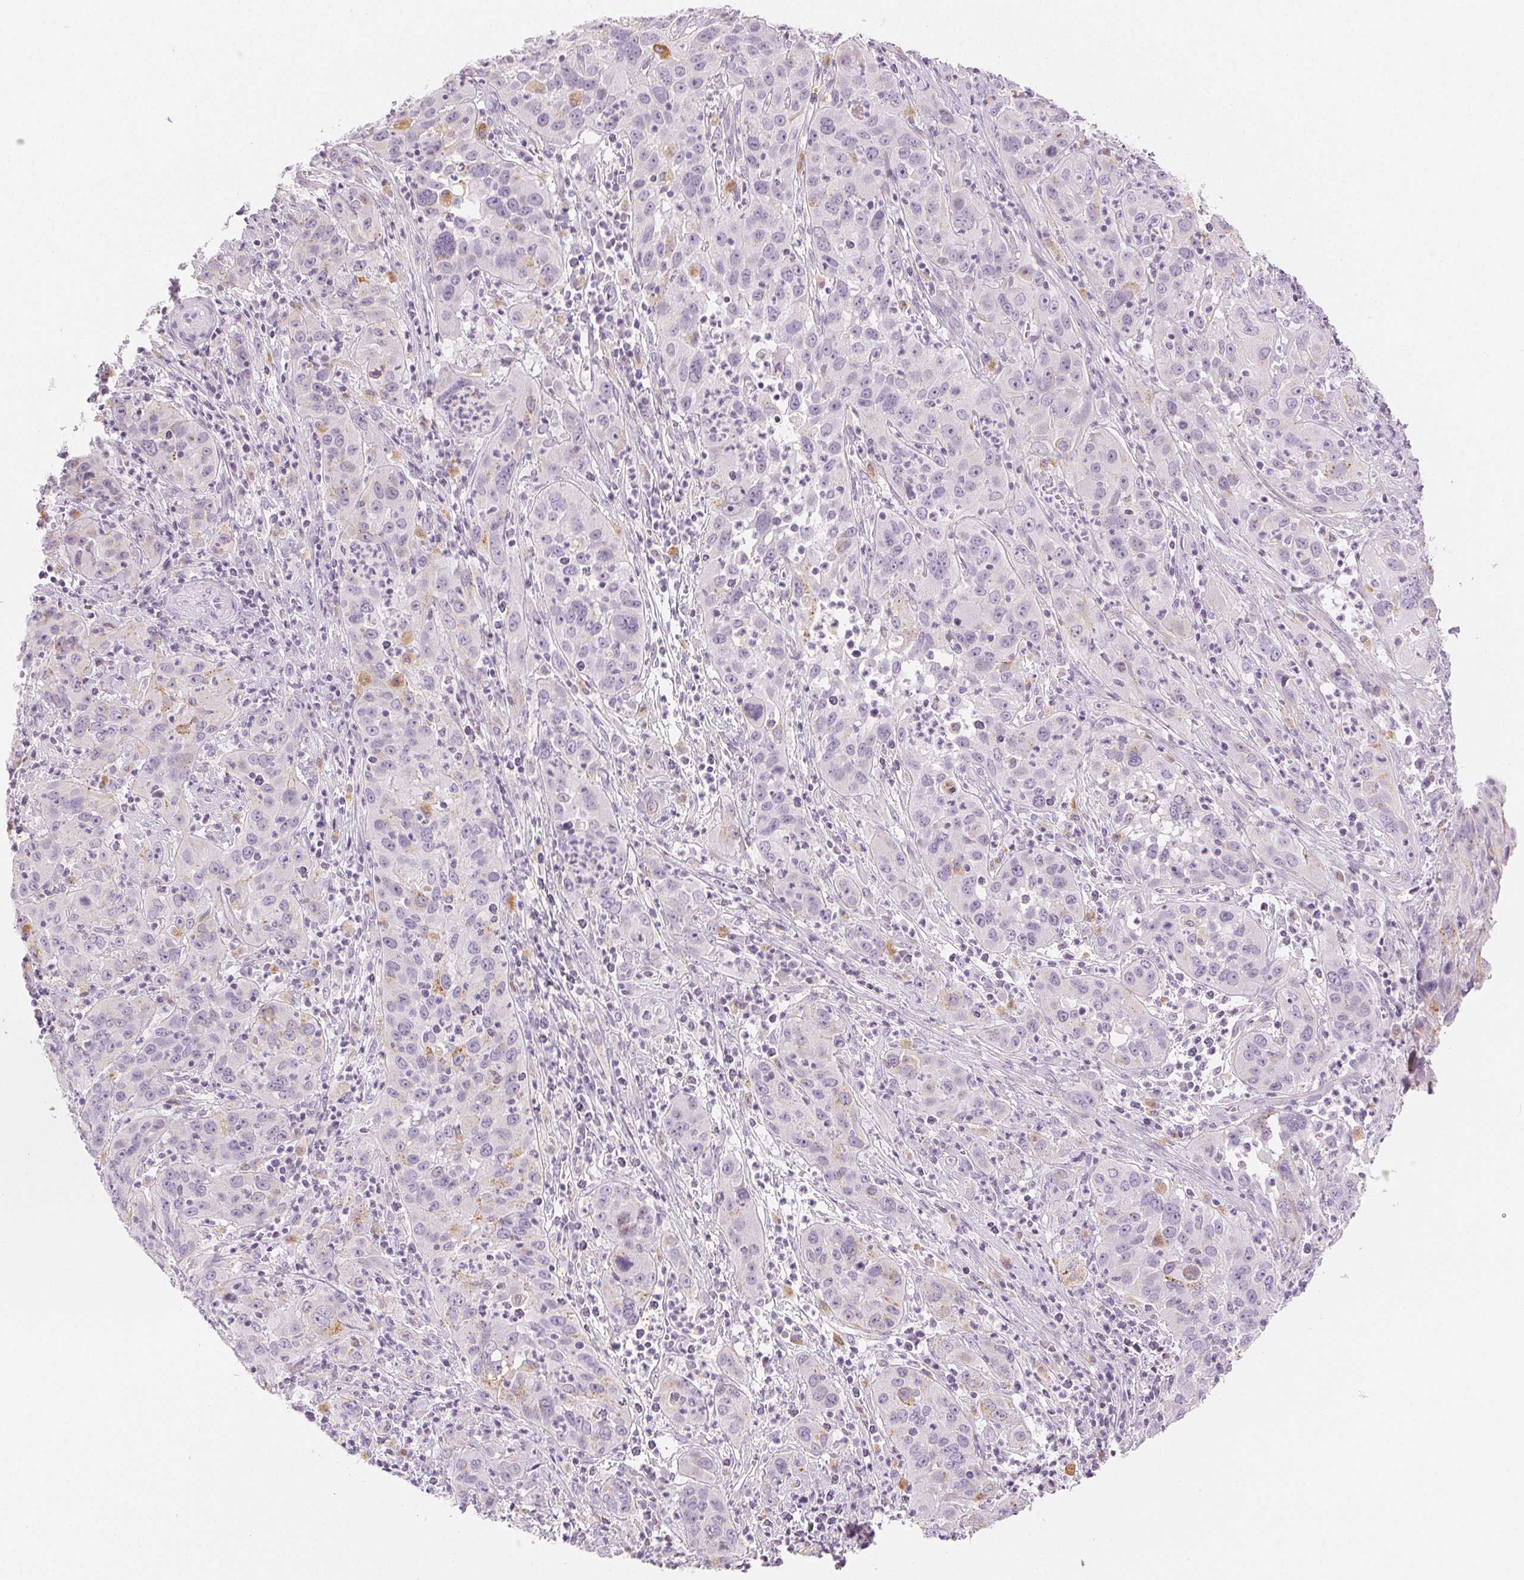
{"staining": {"intensity": "negative", "quantity": "none", "location": "none"}, "tissue": "cervical cancer", "cell_type": "Tumor cells", "image_type": "cancer", "snomed": [{"axis": "morphology", "description": "Squamous cell carcinoma, NOS"}, {"axis": "topography", "description": "Cervix"}], "caption": "Human cervical cancer stained for a protein using IHC reveals no staining in tumor cells.", "gene": "SLC5A2", "patient": {"sex": "female", "age": 32}}